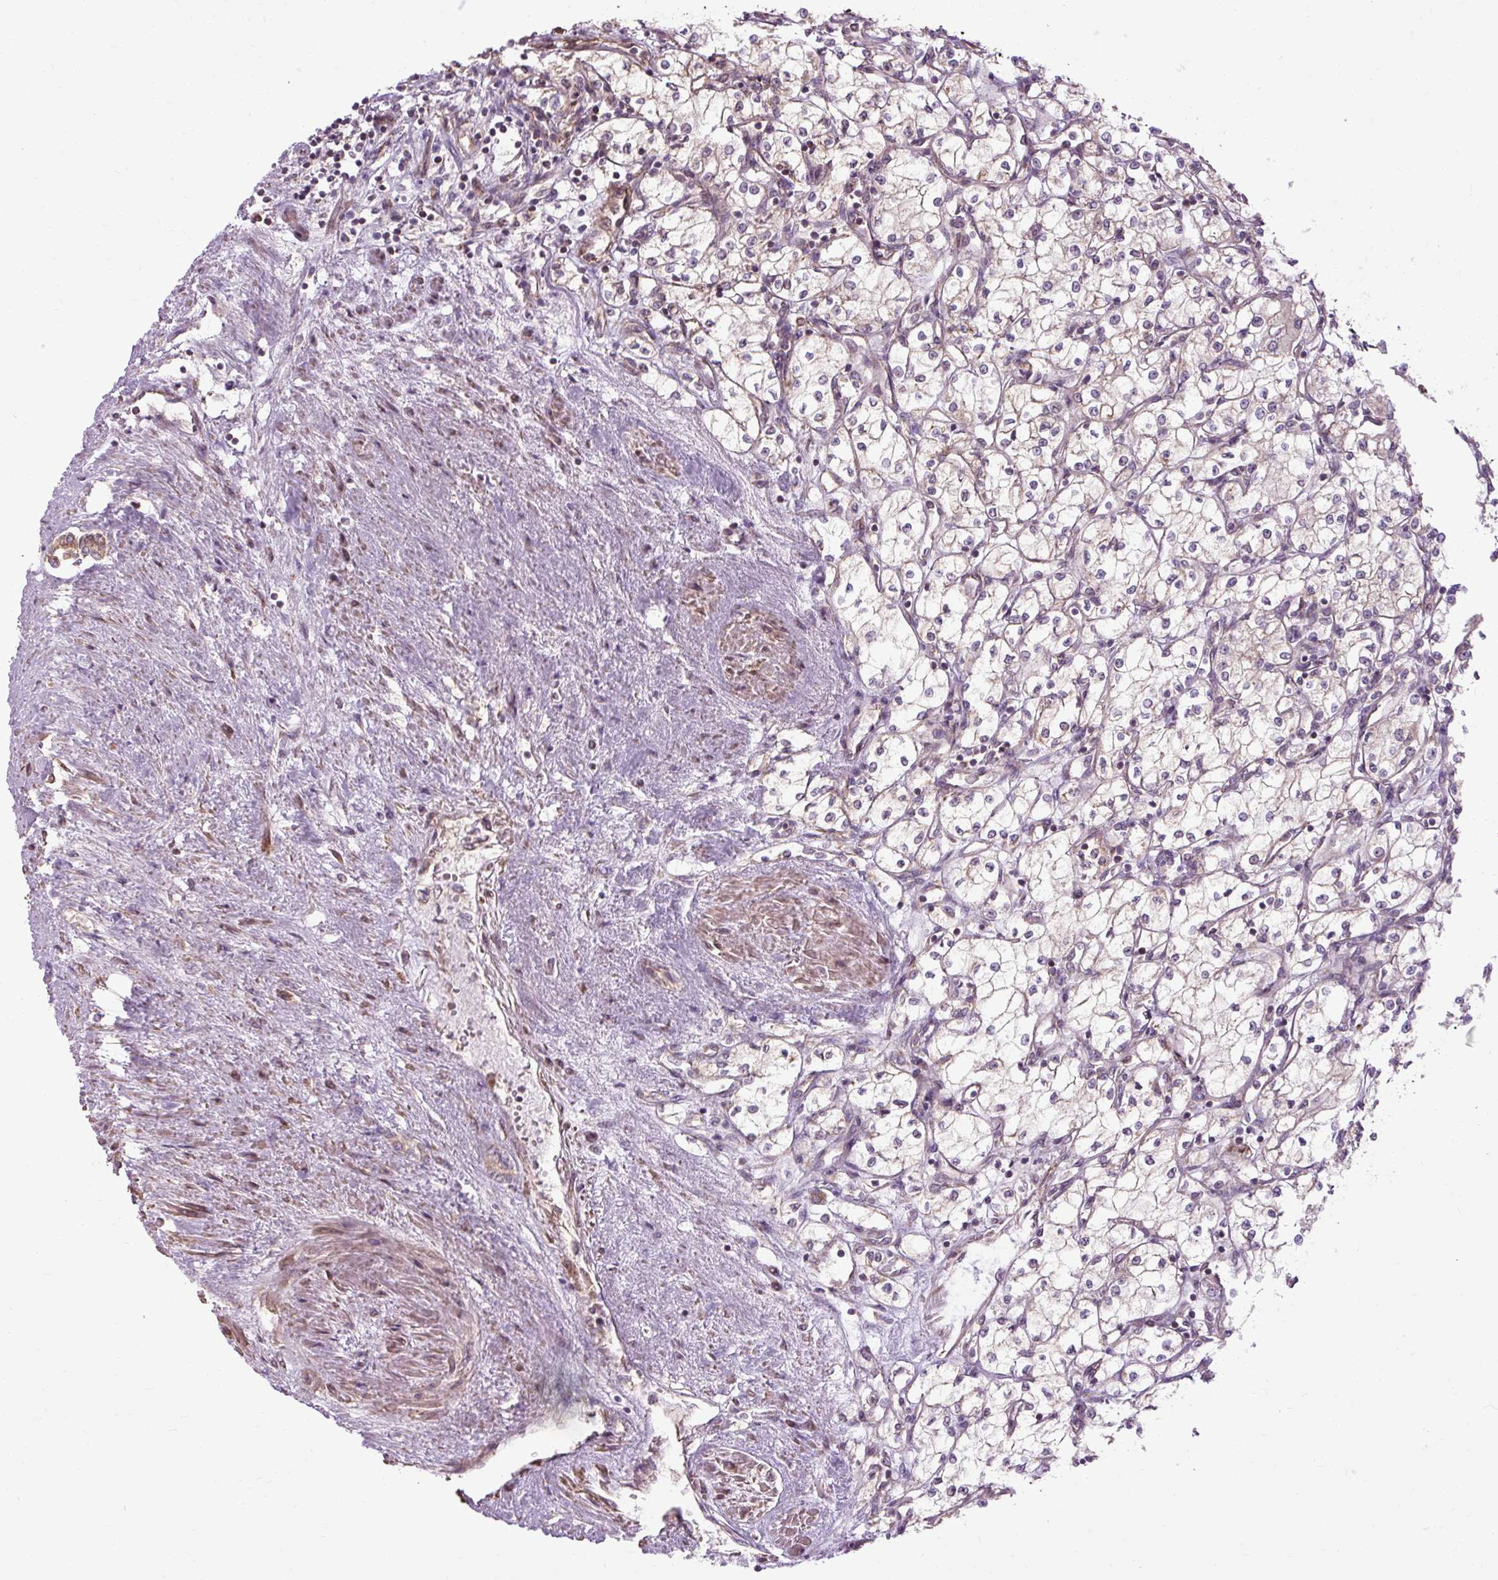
{"staining": {"intensity": "negative", "quantity": "none", "location": "none"}, "tissue": "renal cancer", "cell_type": "Tumor cells", "image_type": "cancer", "snomed": [{"axis": "morphology", "description": "Adenocarcinoma, NOS"}, {"axis": "topography", "description": "Kidney"}], "caption": "IHC micrograph of neoplastic tissue: human adenocarcinoma (renal) stained with DAB demonstrates no significant protein staining in tumor cells.", "gene": "FLRT1", "patient": {"sex": "male", "age": 59}}